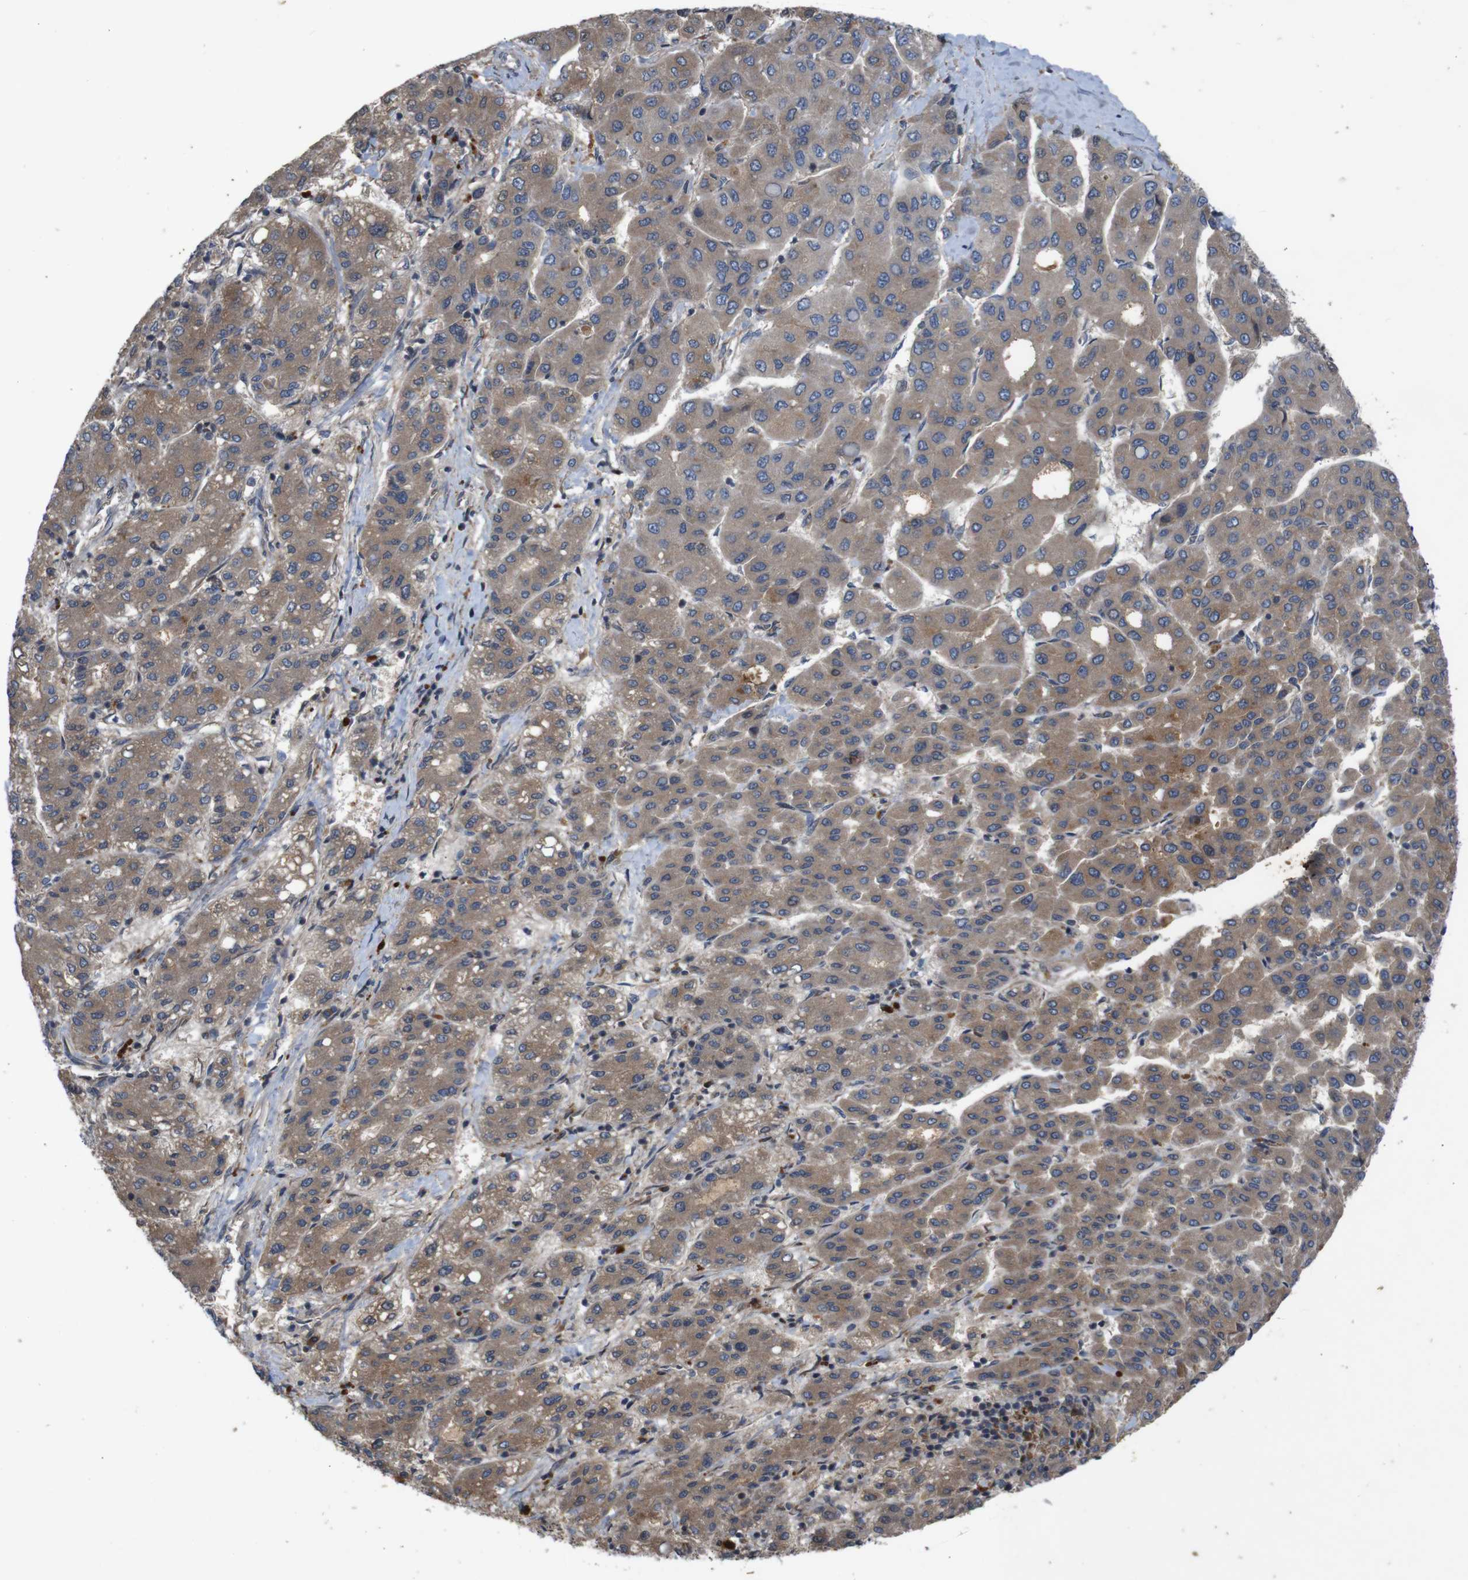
{"staining": {"intensity": "moderate", "quantity": ">75%", "location": "cytoplasmic/membranous"}, "tissue": "liver cancer", "cell_type": "Tumor cells", "image_type": "cancer", "snomed": [{"axis": "morphology", "description": "Carcinoma, Hepatocellular, NOS"}, {"axis": "topography", "description": "Liver"}], "caption": "Protein expression by immunohistochemistry demonstrates moderate cytoplasmic/membranous expression in approximately >75% of tumor cells in hepatocellular carcinoma (liver).", "gene": "PTPN1", "patient": {"sex": "male", "age": 65}}